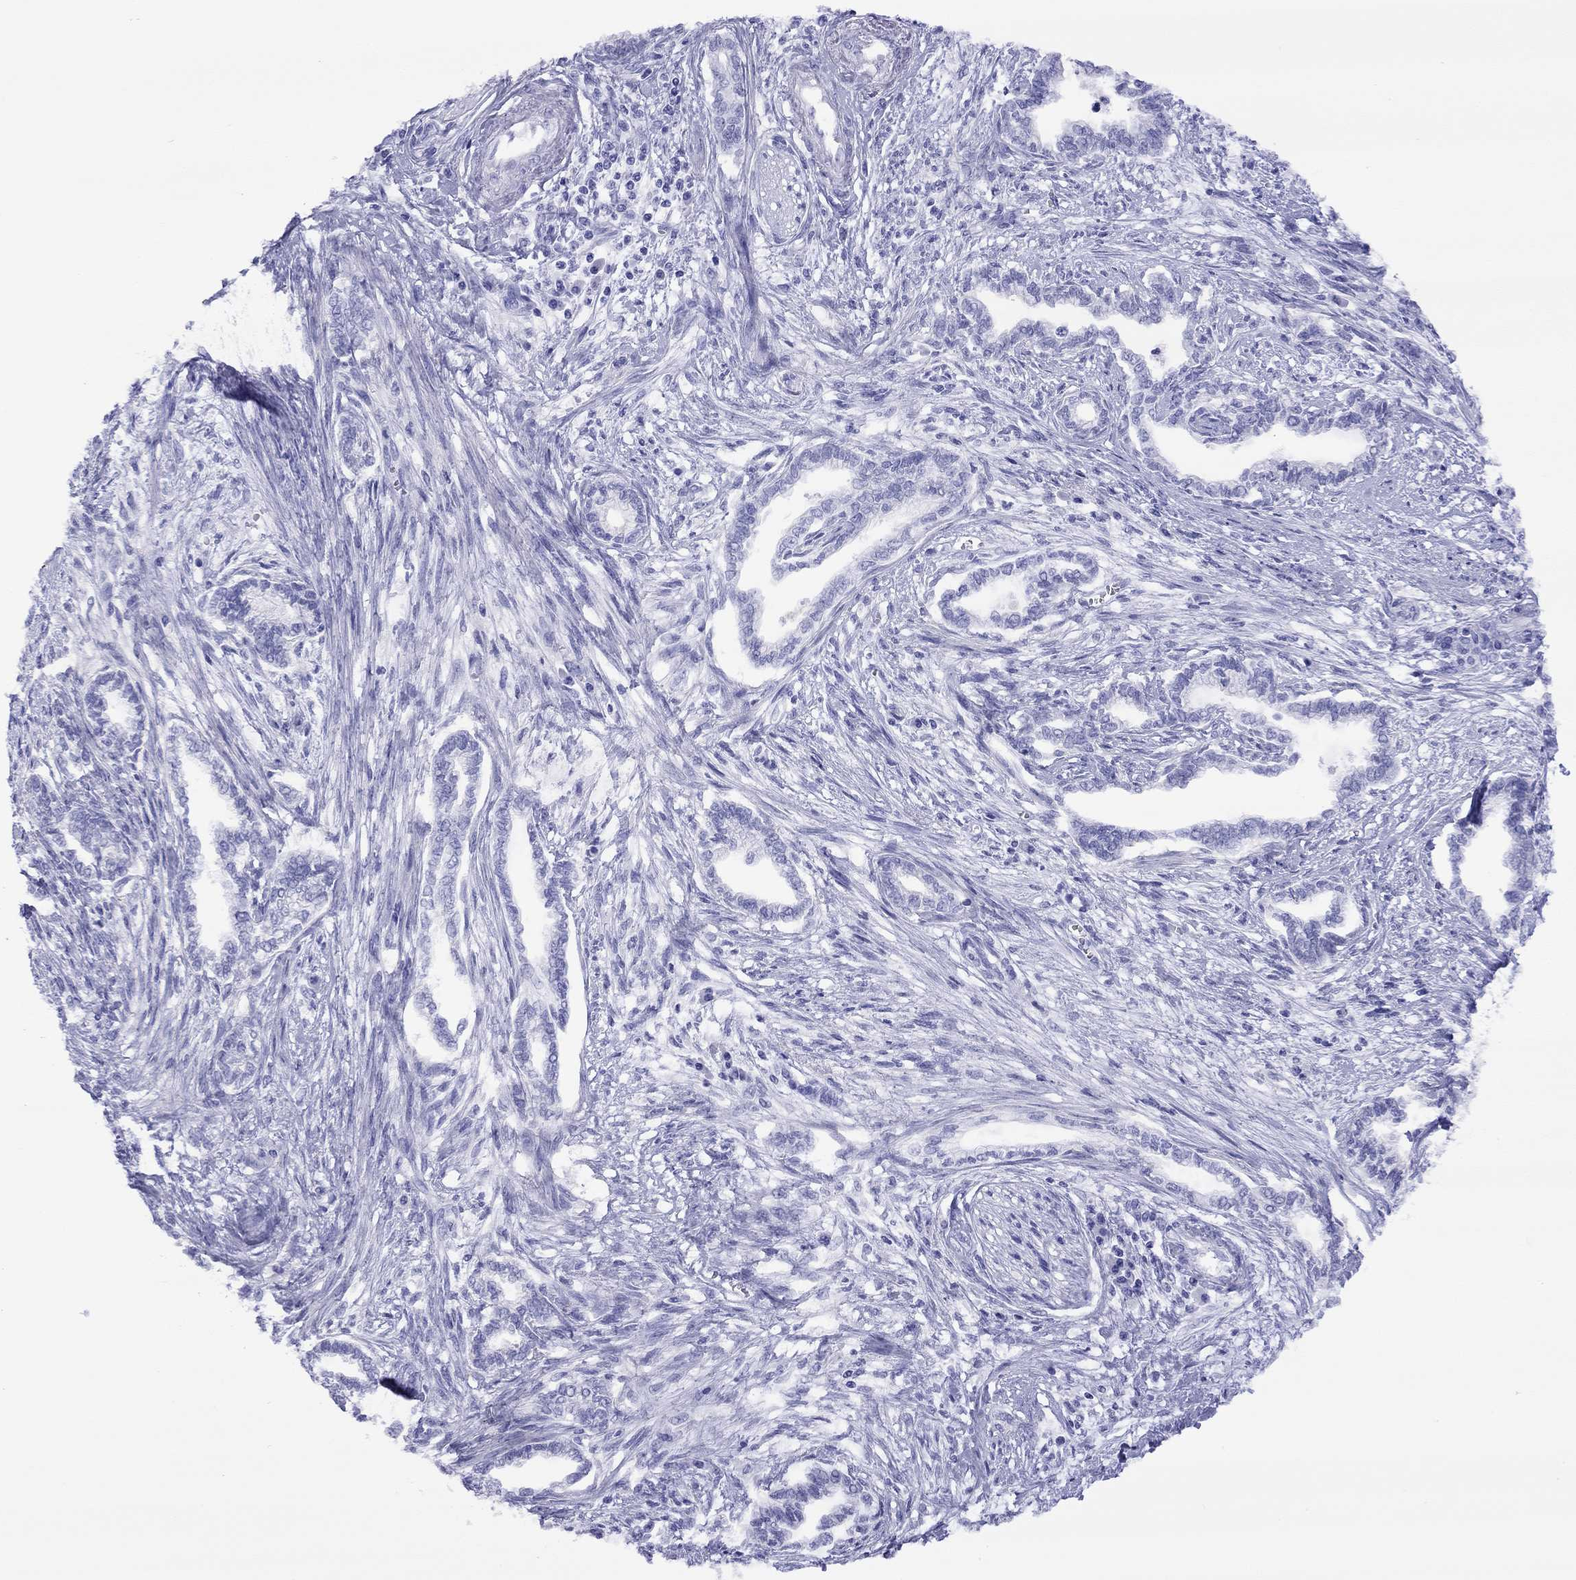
{"staining": {"intensity": "negative", "quantity": "none", "location": "none"}, "tissue": "cervical cancer", "cell_type": "Tumor cells", "image_type": "cancer", "snomed": [{"axis": "morphology", "description": "Adenocarcinoma, NOS"}, {"axis": "topography", "description": "Cervix"}], "caption": "This is an immunohistochemistry micrograph of human cervical cancer. There is no positivity in tumor cells.", "gene": "SLC30A8", "patient": {"sex": "female", "age": 62}}